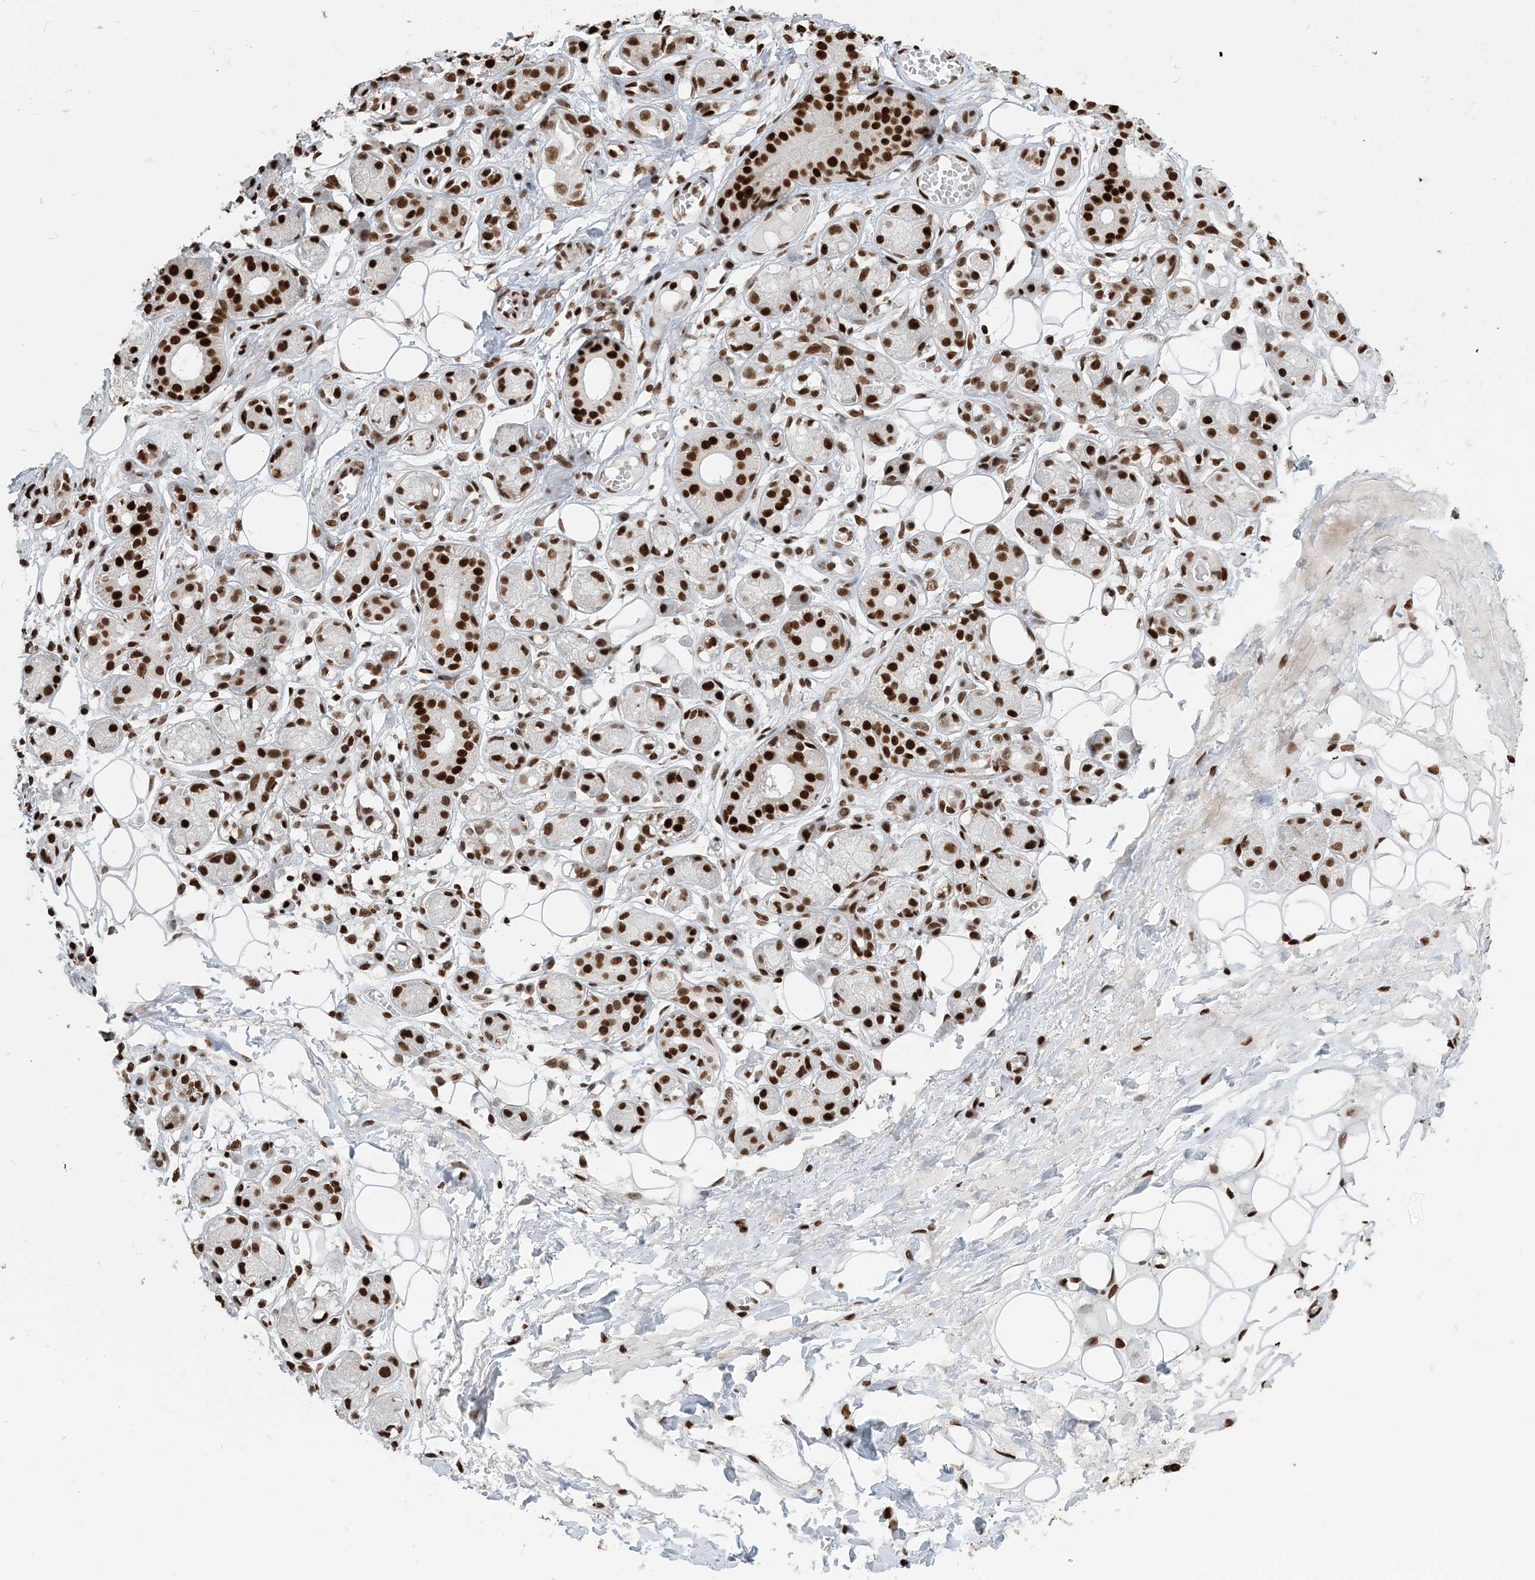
{"staining": {"intensity": "strong", "quantity": ">75%", "location": "nuclear"}, "tissue": "adipose tissue", "cell_type": "Adipocytes", "image_type": "normal", "snomed": [{"axis": "morphology", "description": "Normal tissue, NOS"}, {"axis": "morphology", "description": "Inflammation, NOS"}, {"axis": "topography", "description": "Salivary gland"}, {"axis": "topography", "description": "Peripheral nerve tissue"}], "caption": "The histopathology image demonstrates a brown stain indicating the presence of a protein in the nuclear of adipocytes in adipose tissue. (Brightfield microscopy of DAB IHC at high magnification).", "gene": "H3", "patient": {"sex": "female", "age": 75}}